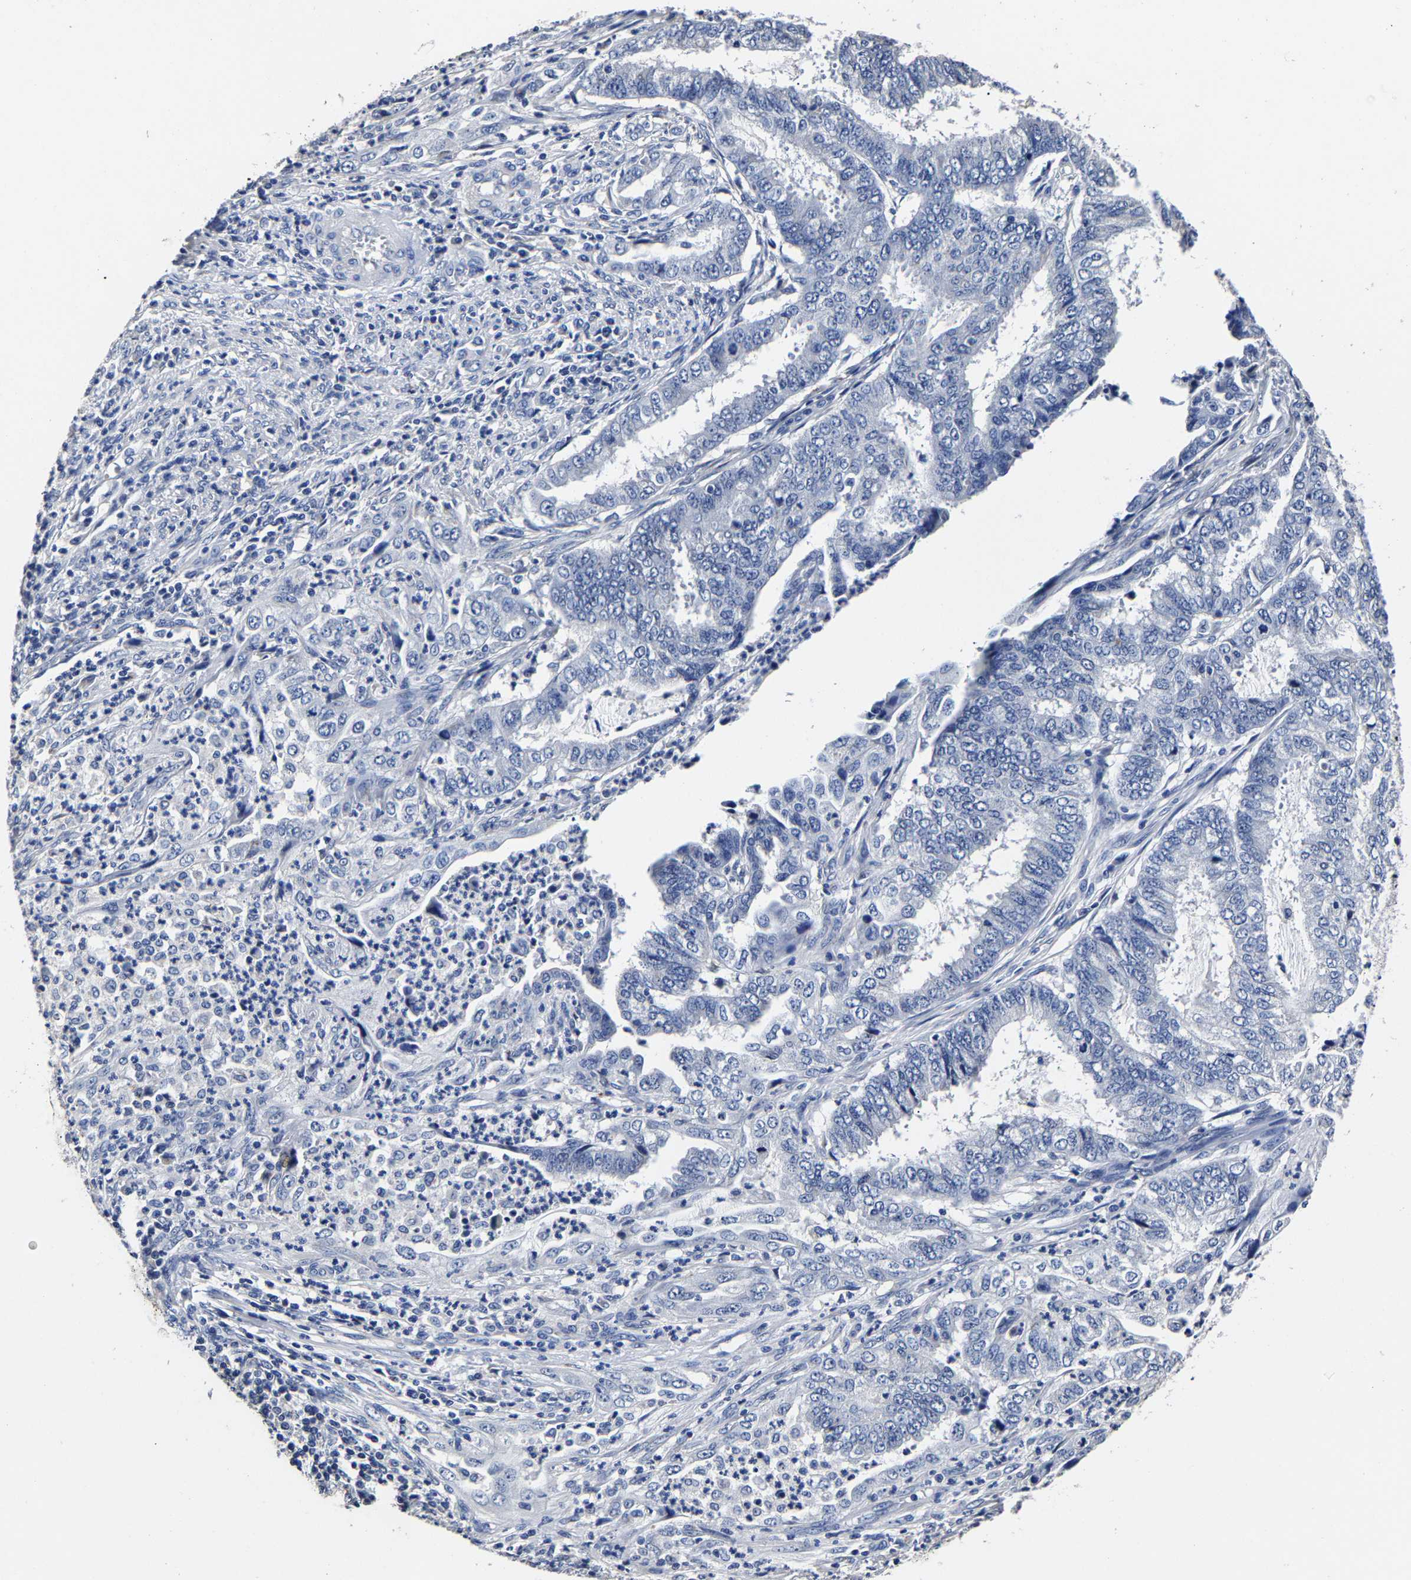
{"staining": {"intensity": "negative", "quantity": "none", "location": "none"}, "tissue": "endometrial cancer", "cell_type": "Tumor cells", "image_type": "cancer", "snomed": [{"axis": "morphology", "description": "Adenocarcinoma, NOS"}, {"axis": "topography", "description": "Endometrium"}], "caption": "Immunohistochemistry of human endometrial adenocarcinoma shows no staining in tumor cells.", "gene": "AKAP4", "patient": {"sex": "female", "age": 51}}